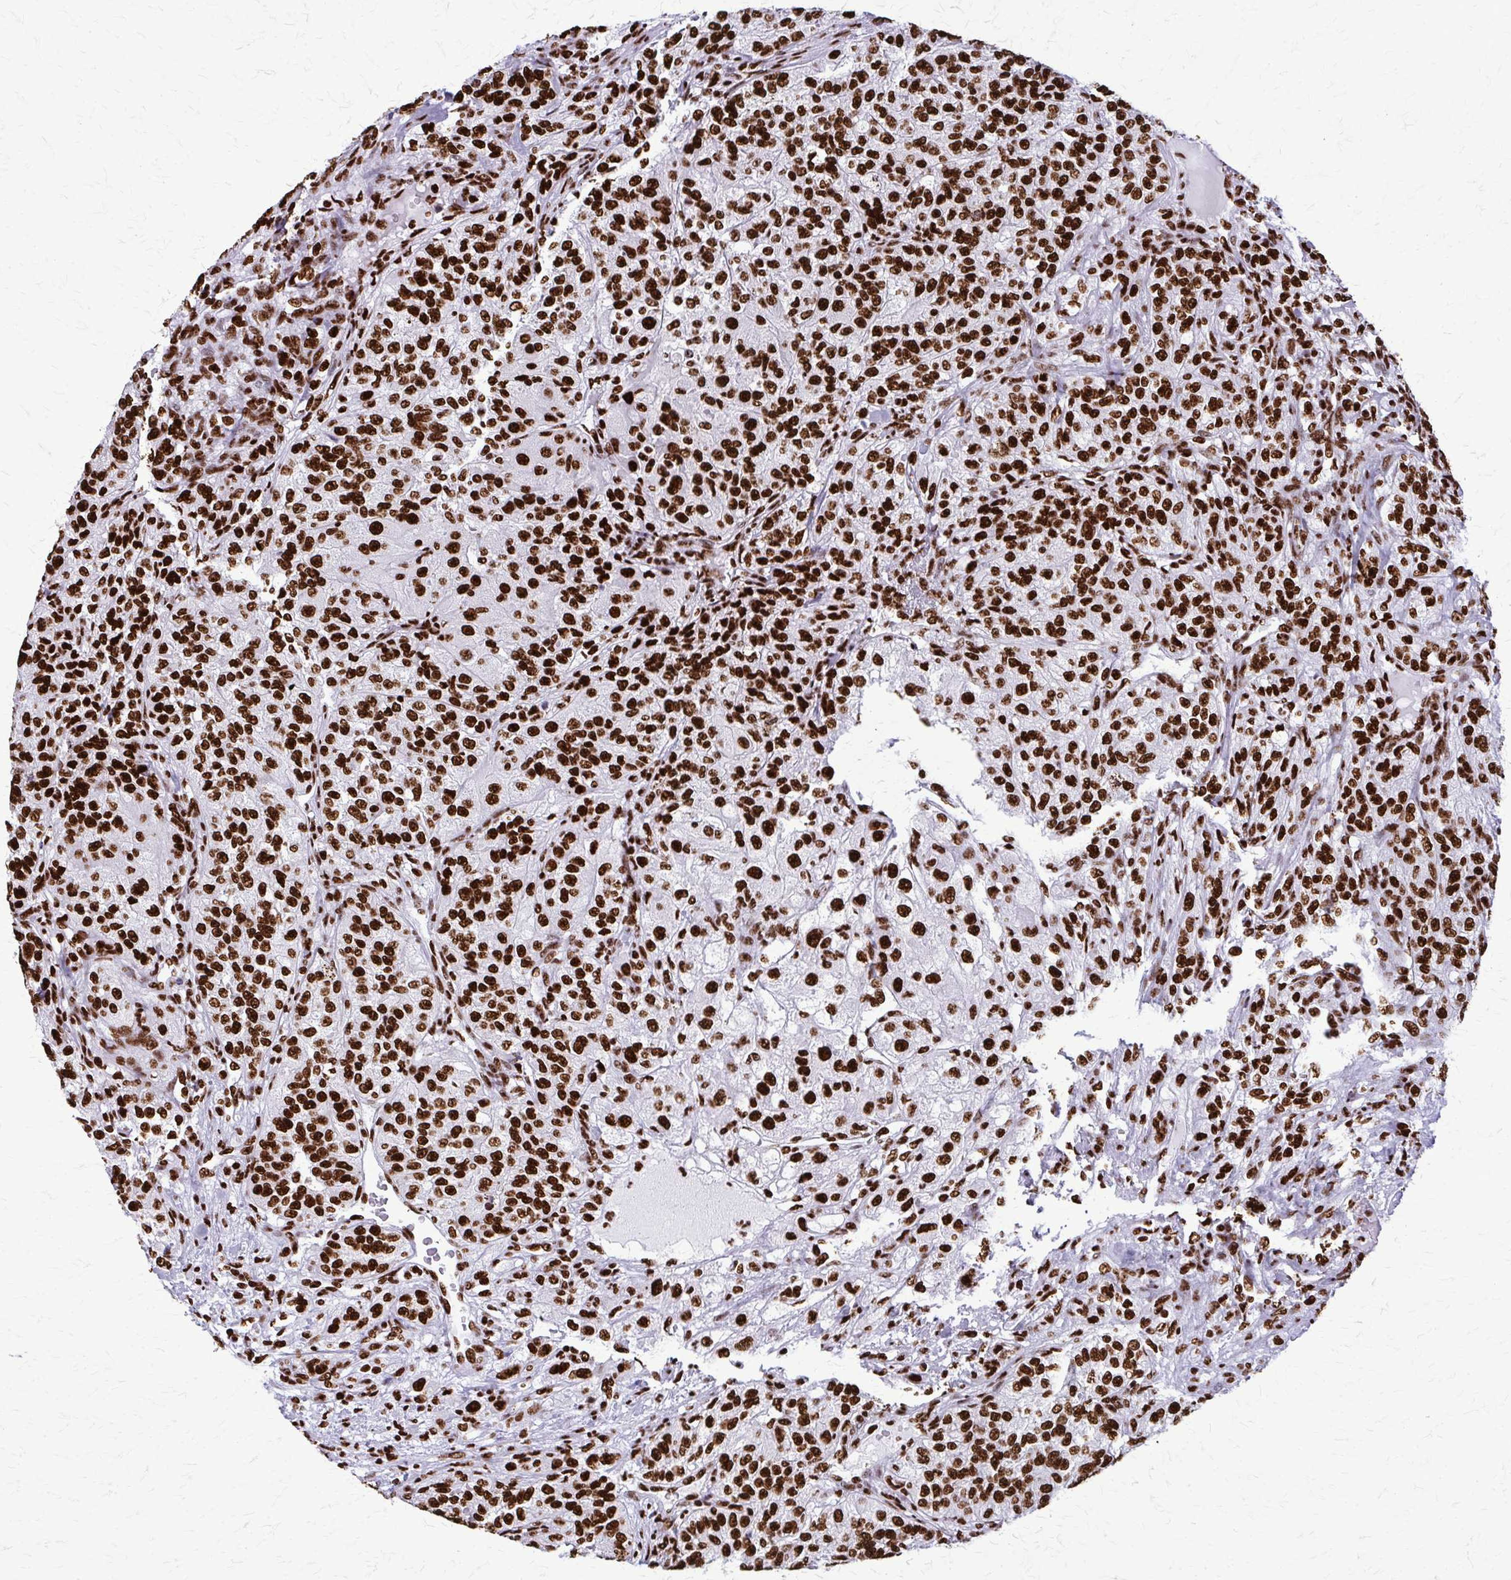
{"staining": {"intensity": "strong", "quantity": ">75%", "location": "nuclear"}, "tissue": "renal cancer", "cell_type": "Tumor cells", "image_type": "cancer", "snomed": [{"axis": "morphology", "description": "Adenocarcinoma, NOS"}, {"axis": "topography", "description": "Kidney"}], "caption": "DAB (3,3'-diaminobenzidine) immunohistochemical staining of human renal cancer (adenocarcinoma) shows strong nuclear protein positivity in approximately >75% of tumor cells.", "gene": "SFPQ", "patient": {"sex": "female", "age": 63}}